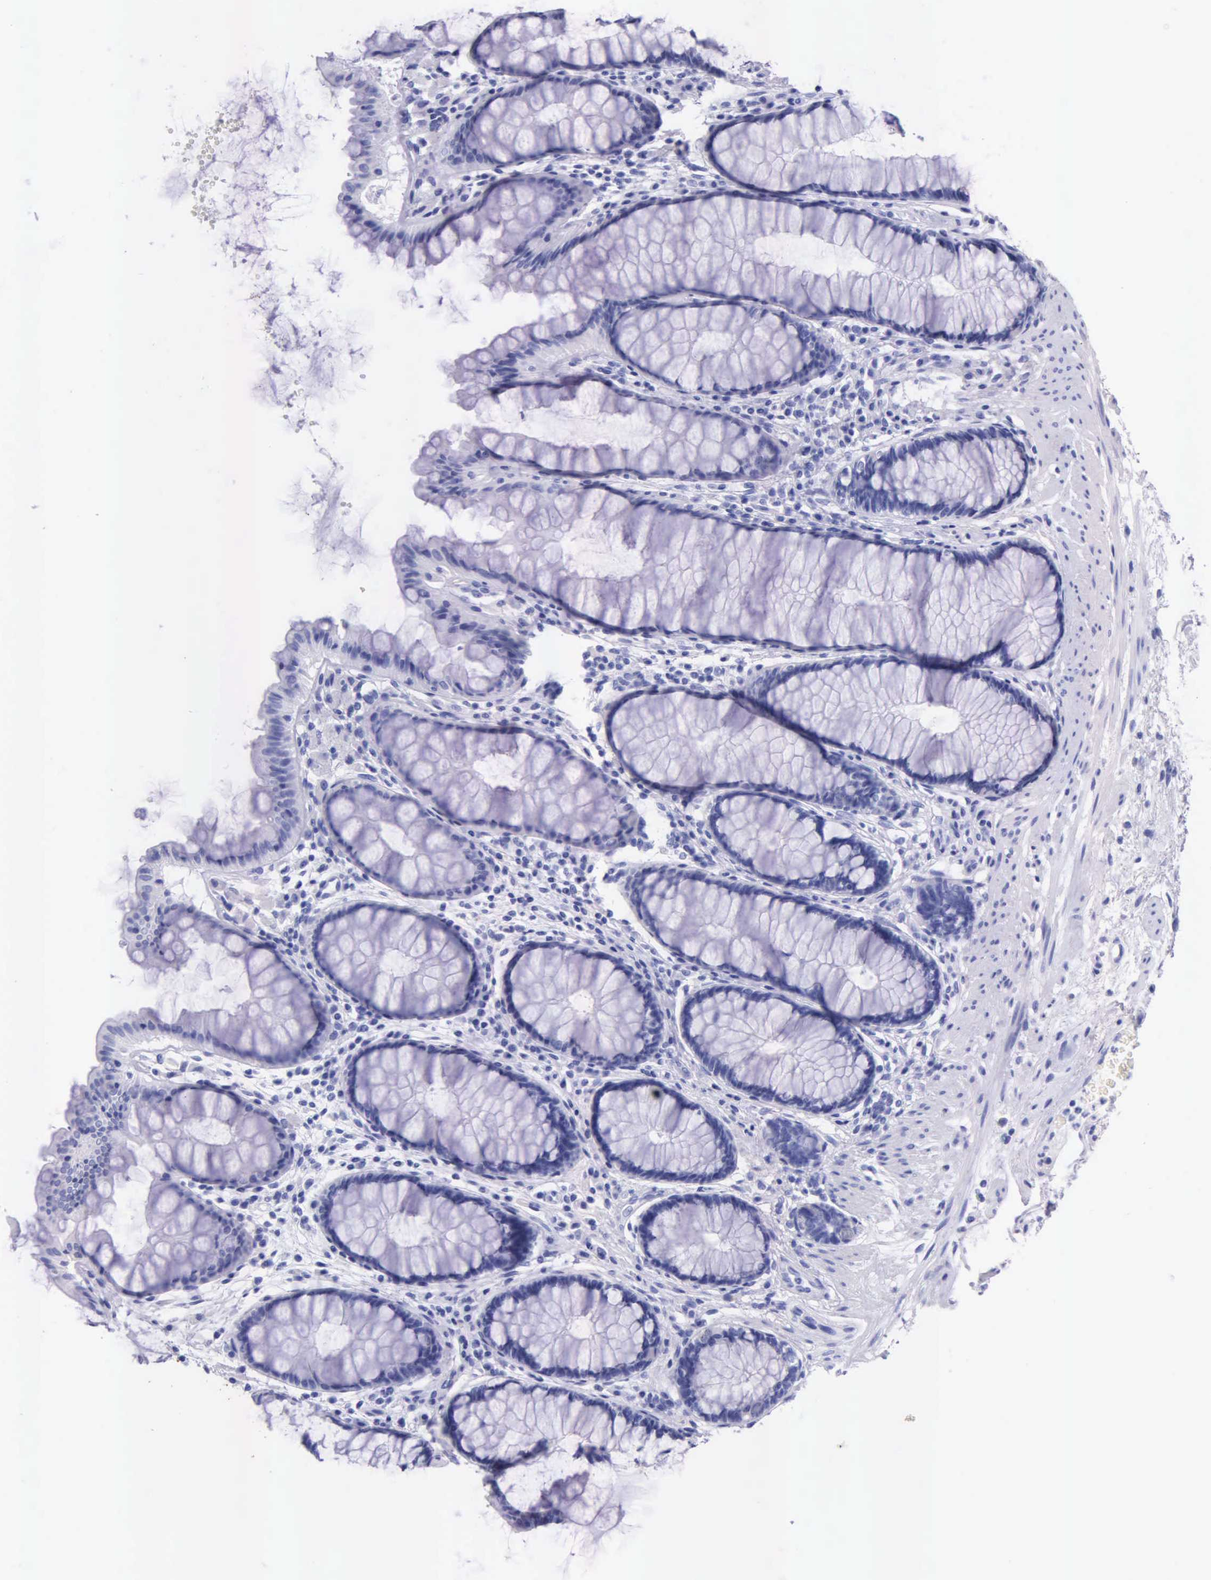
{"staining": {"intensity": "negative", "quantity": "none", "location": "none"}, "tissue": "rectum", "cell_type": "Glandular cells", "image_type": "normal", "snomed": [{"axis": "morphology", "description": "Normal tissue, NOS"}, {"axis": "topography", "description": "Rectum"}], "caption": "Photomicrograph shows no significant protein staining in glandular cells of unremarkable rectum. (IHC, brightfield microscopy, high magnification).", "gene": "KLK2", "patient": {"sex": "male", "age": 77}}